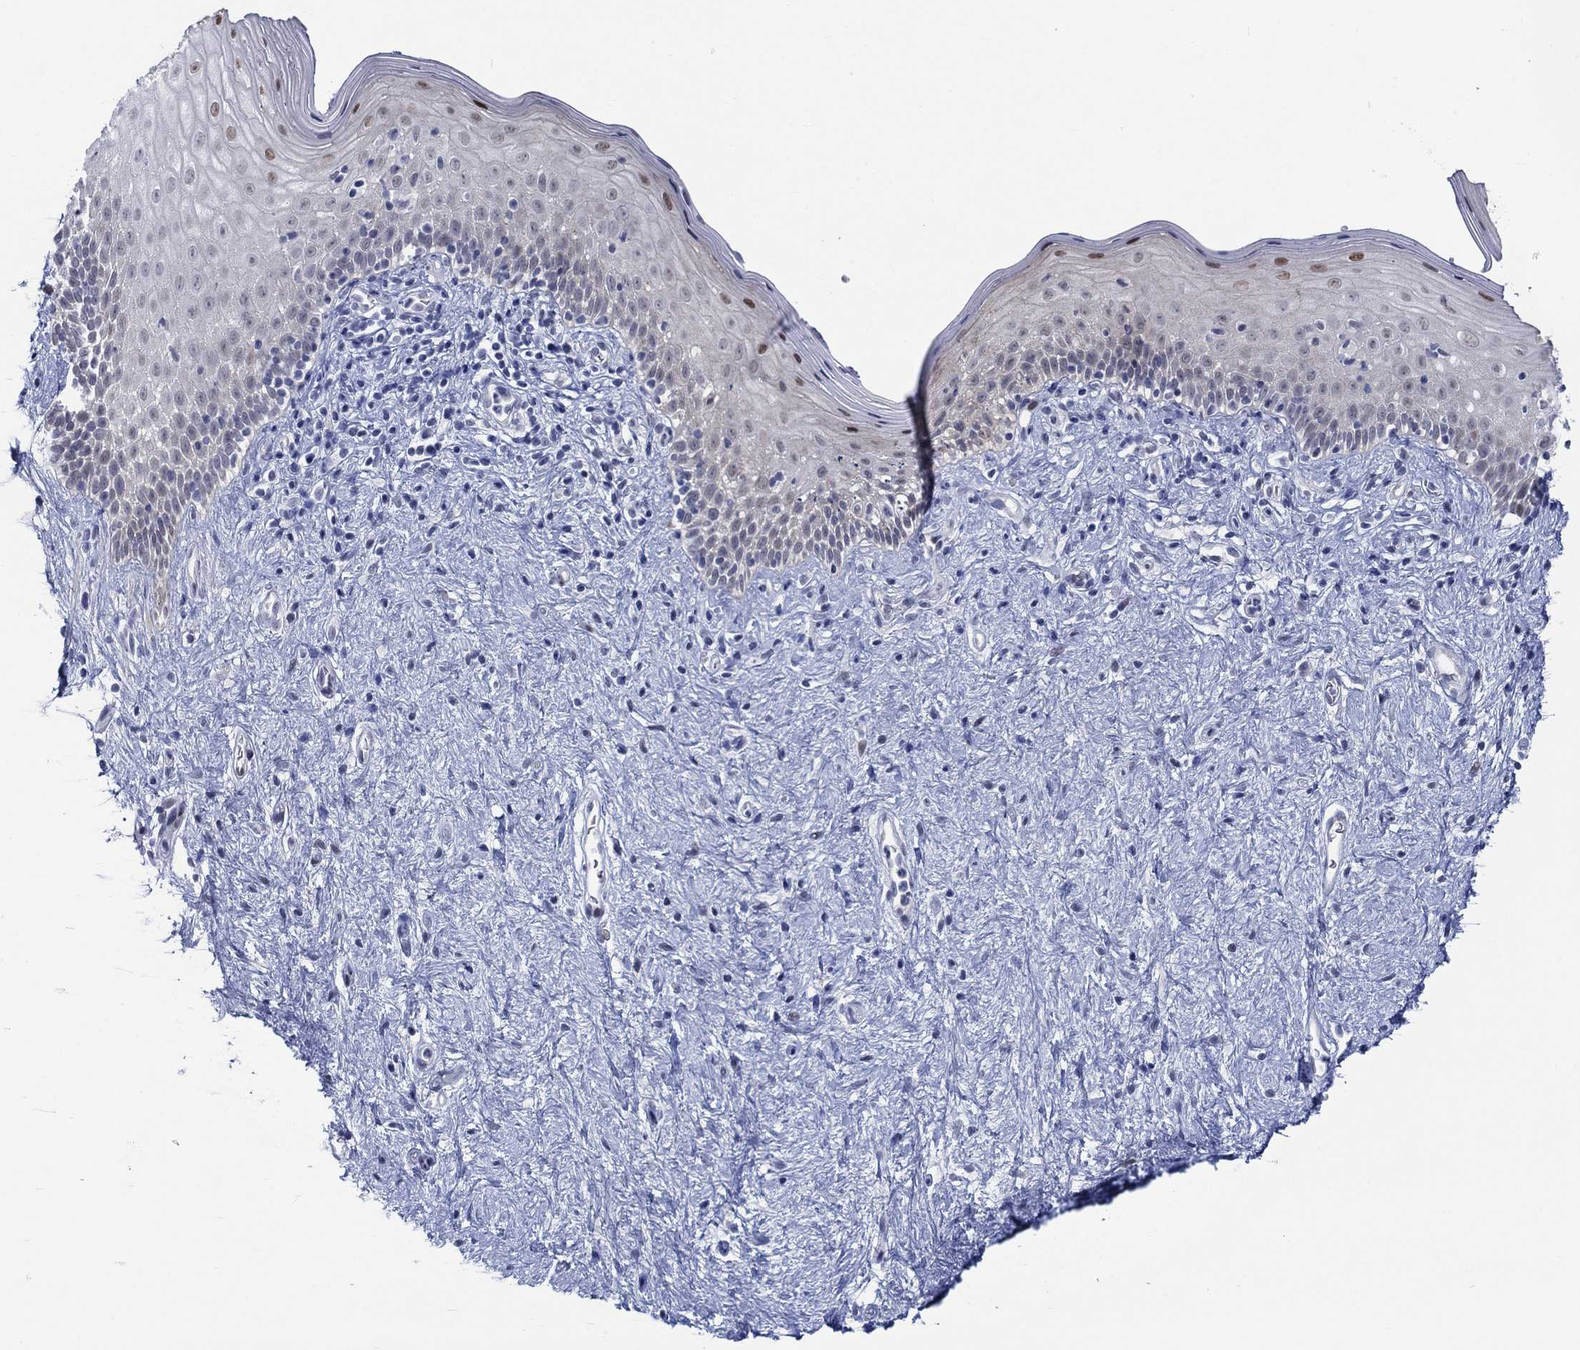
{"staining": {"intensity": "strong", "quantity": "<25%", "location": "nuclear"}, "tissue": "vagina", "cell_type": "Squamous epithelial cells", "image_type": "normal", "snomed": [{"axis": "morphology", "description": "Normal tissue, NOS"}, {"axis": "topography", "description": "Vagina"}], "caption": "DAB immunohistochemical staining of normal vagina demonstrates strong nuclear protein positivity in approximately <25% of squamous epithelial cells.", "gene": "NEU3", "patient": {"sex": "female", "age": 47}}